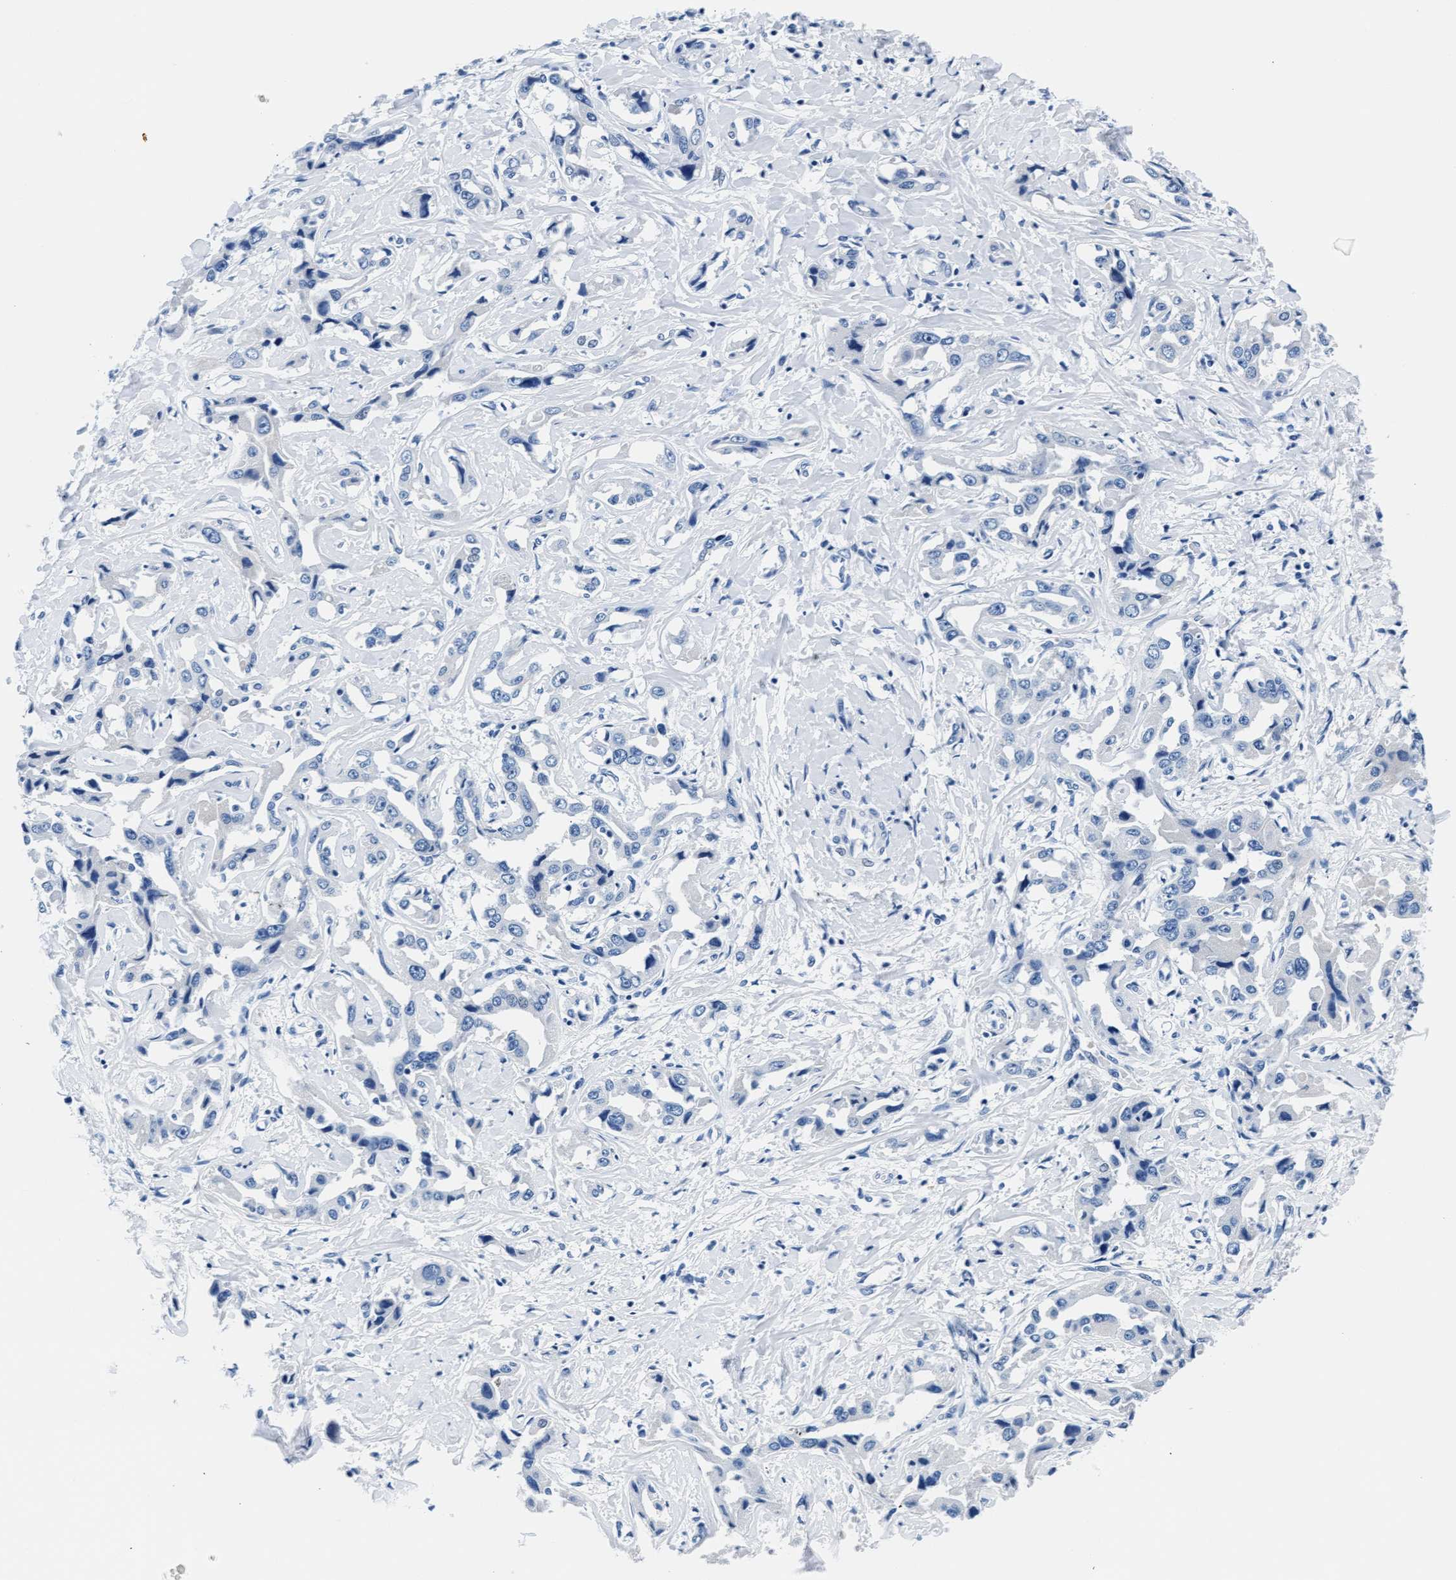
{"staining": {"intensity": "negative", "quantity": "none", "location": "none"}, "tissue": "liver cancer", "cell_type": "Tumor cells", "image_type": "cancer", "snomed": [{"axis": "morphology", "description": "Cholangiocarcinoma"}, {"axis": "topography", "description": "Liver"}], "caption": "Protein analysis of liver cancer (cholangiocarcinoma) displays no significant staining in tumor cells.", "gene": "MMP8", "patient": {"sex": "male", "age": 59}}